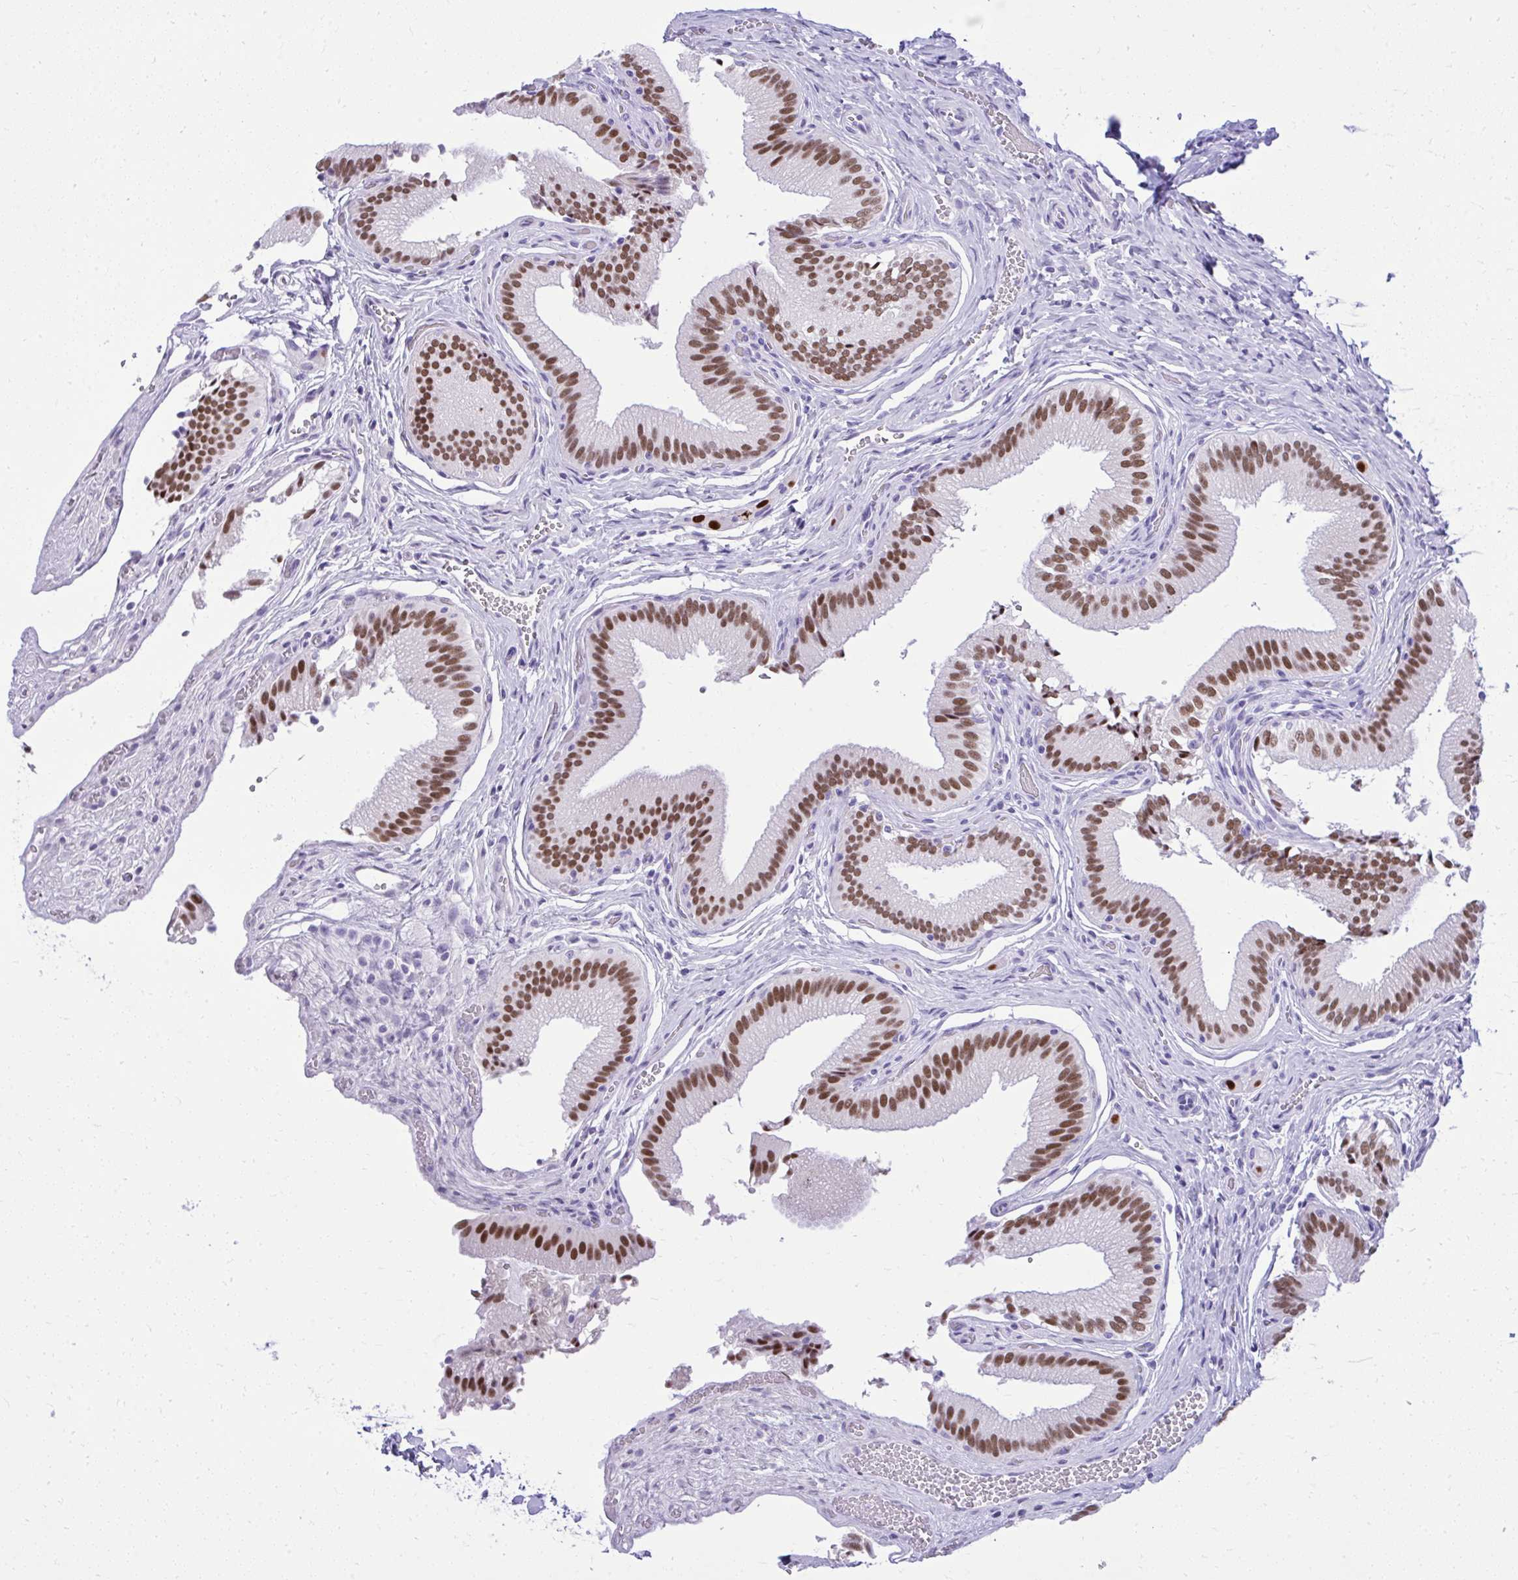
{"staining": {"intensity": "moderate", "quantity": ">75%", "location": "nuclear"}, "tissue": "gallbladder", "cell_type": "Glandular cells", "image_type": "normal", "snomed": [{"axis": "morphology", "description": "Normal tissue, NOS"}, {"axis": "topography", "description": "Gallbladder"}, {"axis": "topography", "description": "Peripheral nerve tissue"}], "caption": "The photomicrograph reveals staining of unremarkable gallbladder, revealing moderate nuclear protein expression (brown color) within glandular cells.", "gene": "RALYL", "patient": {"sex": "male", "age": 17}}